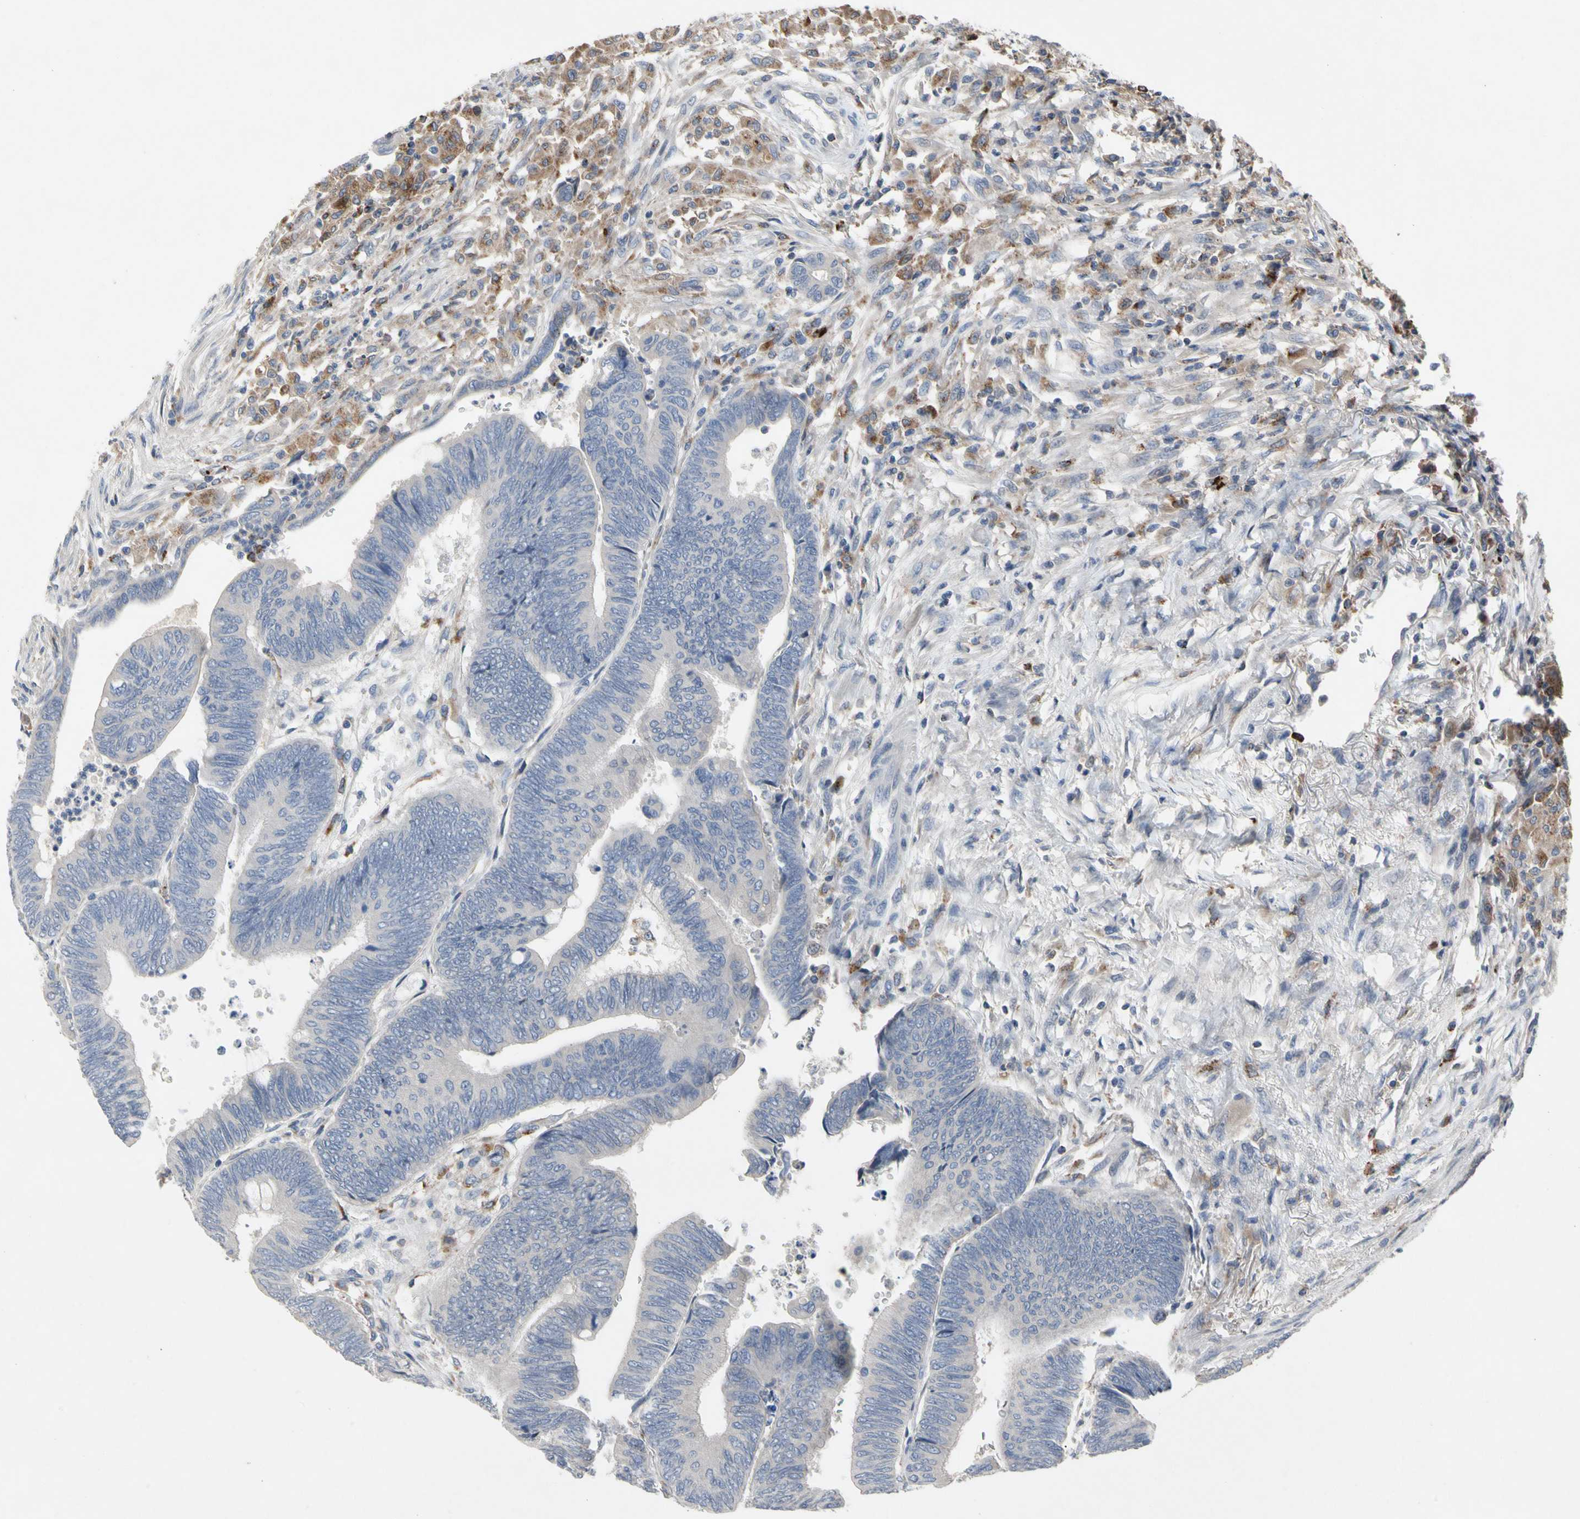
{"staining": {"intensity": "negative", "quantity": "none", "location": "none"}, "tissue": "colorectal cancer", "cell_type": "Tumor cells", "image_type": "cancer", "snomed": [{"axis": "morphology", "description": "Normal tissue, NOS"}, {"axis": "morphology", "description": "Adenocarcinoma, NOS"}, {"axis": "topography", "description": "Rectum"}, {"axis": "topography", "description": "Peripheral nerve tissue"}], "caption": "Protein analysis of colorectal cancer (adenocarcinoma) demonstrates no significant expression in tumor cells.", "gene": "ADA2", "patient": {"sex": "male", "age": 92}}